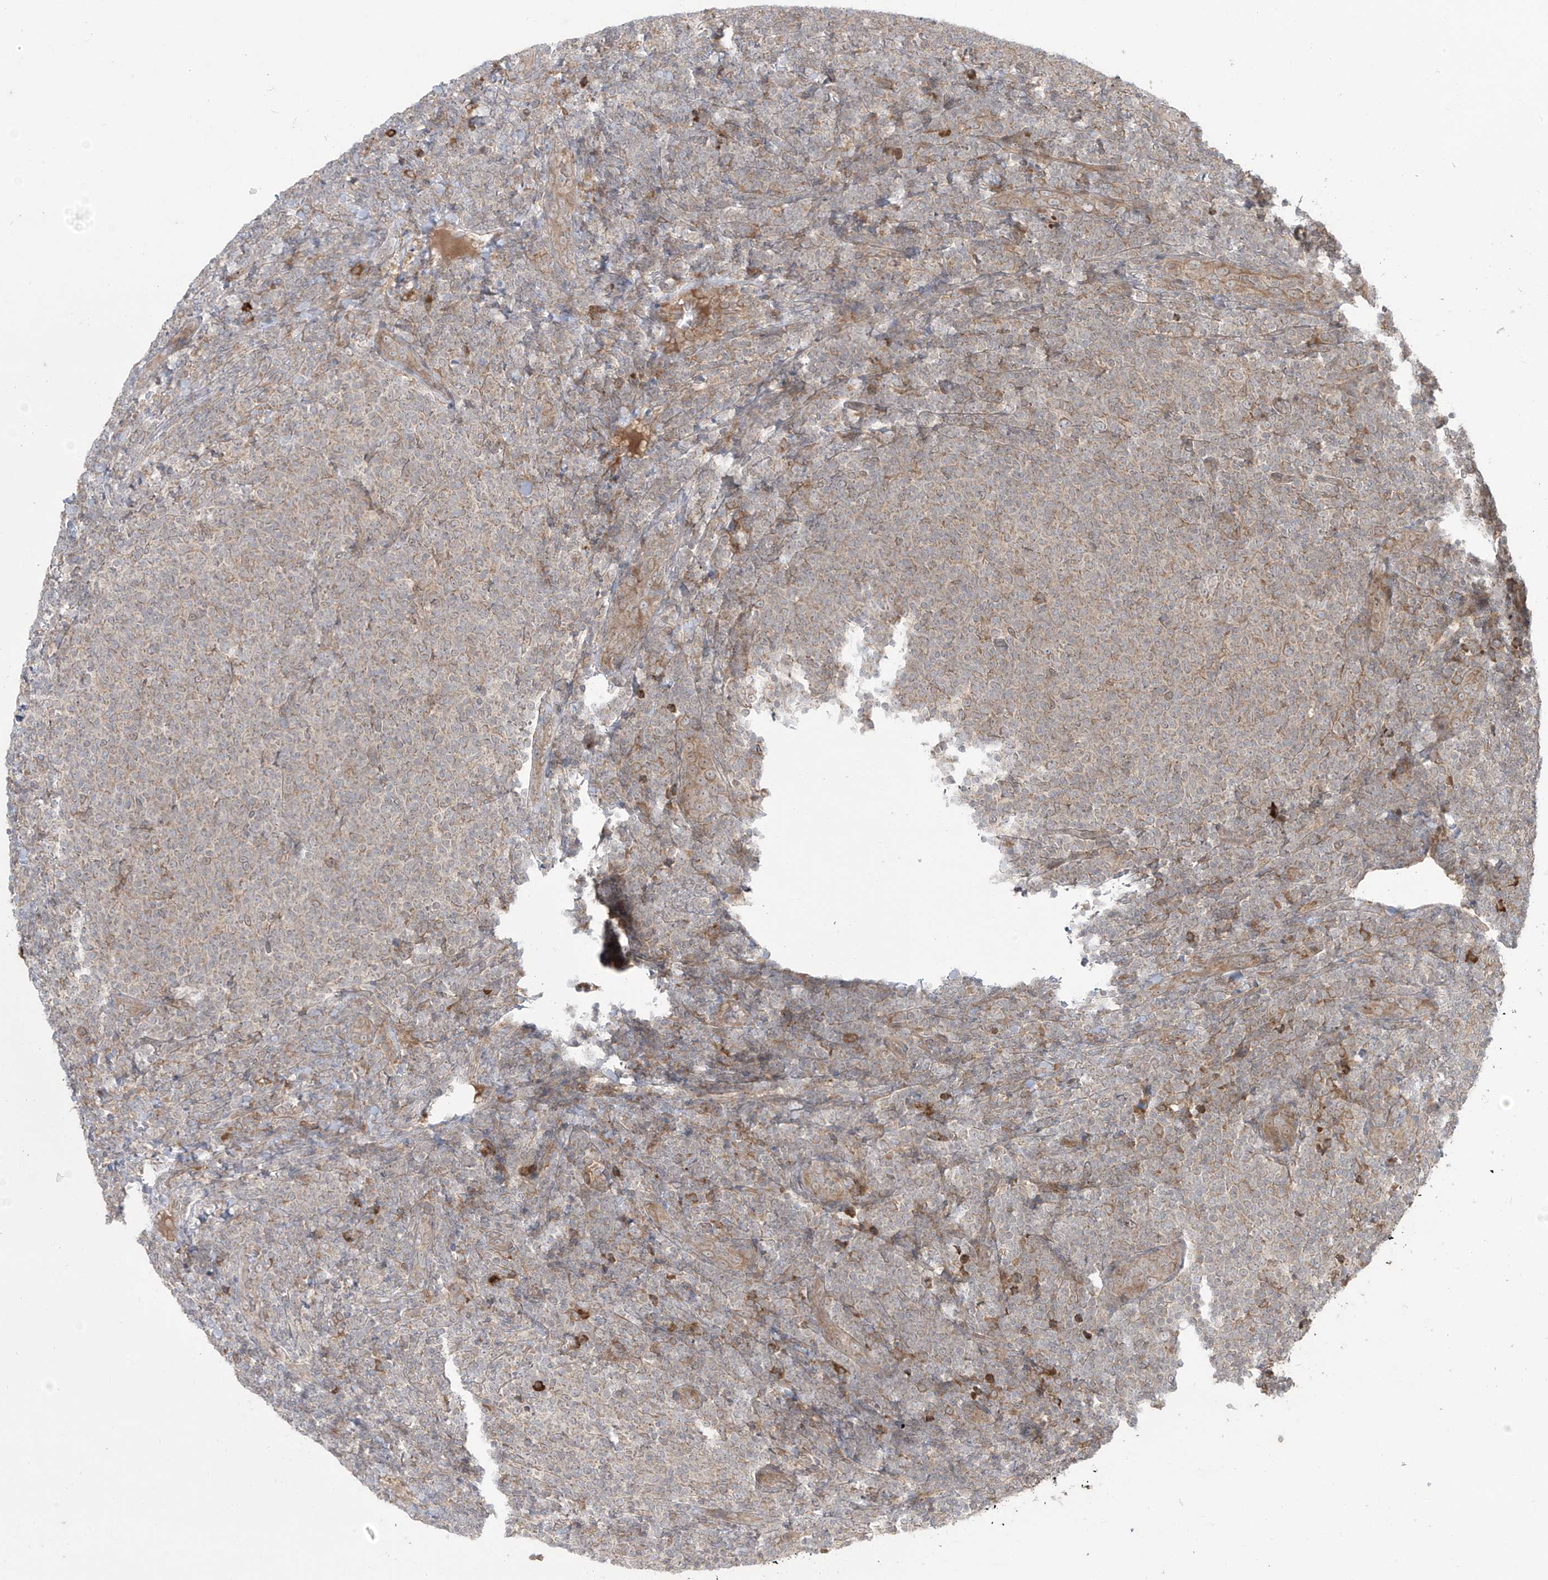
{"staining": {"intensity": "weak", "quantity": "<25%", "location": "cytoplasmic/membranous"}, "tissue": "lymphoma", "cell_type": "Tumor cells", "image_type": "cancer", "snomed": [{"axis": "morphology", "description": "Malignant lymphoma, non-Hodgkin's type, Low grade"}, {"axis": "topography", "description": "Lymph node"}], "caption": "Immunohistochemistry (IHC) of human malignant lymphoma, non-Hodgkin's type (low-grade) demonstrates no positivity in tumor cells.", "gene": "PPAT", "patient": {"sex": "male", "age": 66}}